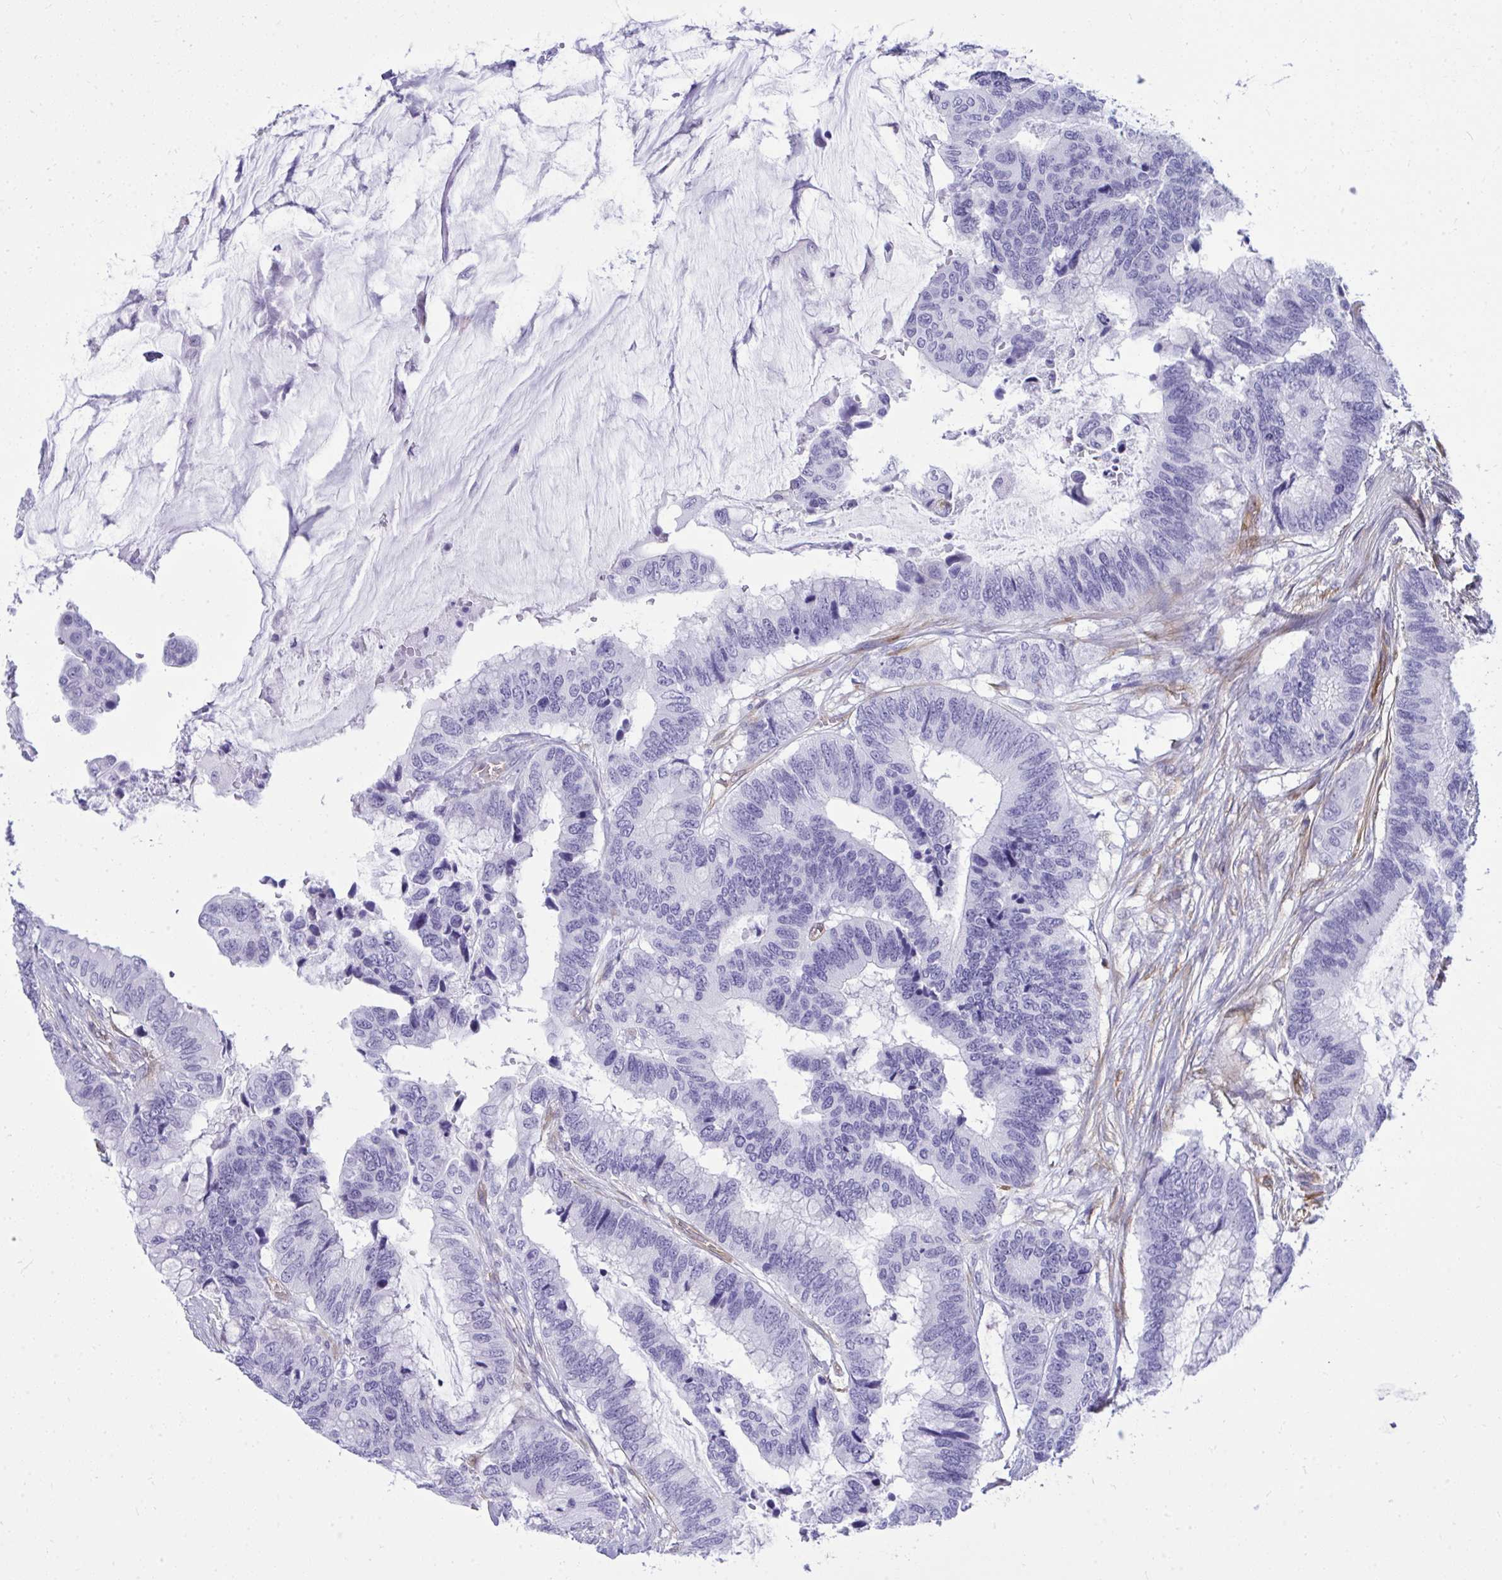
{"staining": {"intensity": "negative", "quantity": "none", "location": "none"}, "tissue": "colorectal cancer", "cell_type": "Tumor cells", "image_type": "cancer", "snomed": [{"axis": "morphology", "description": "Adenocarcinoma, NOS"}, {"axis": "topography", "description": "Rectum"}], "caption": "Colorectal adenocarcinoma was stained to show a protein in brown. There is no significant expression in tumor cells.", "gene": "LIMS2", "patient": {"sex": "female", "age": 59}}